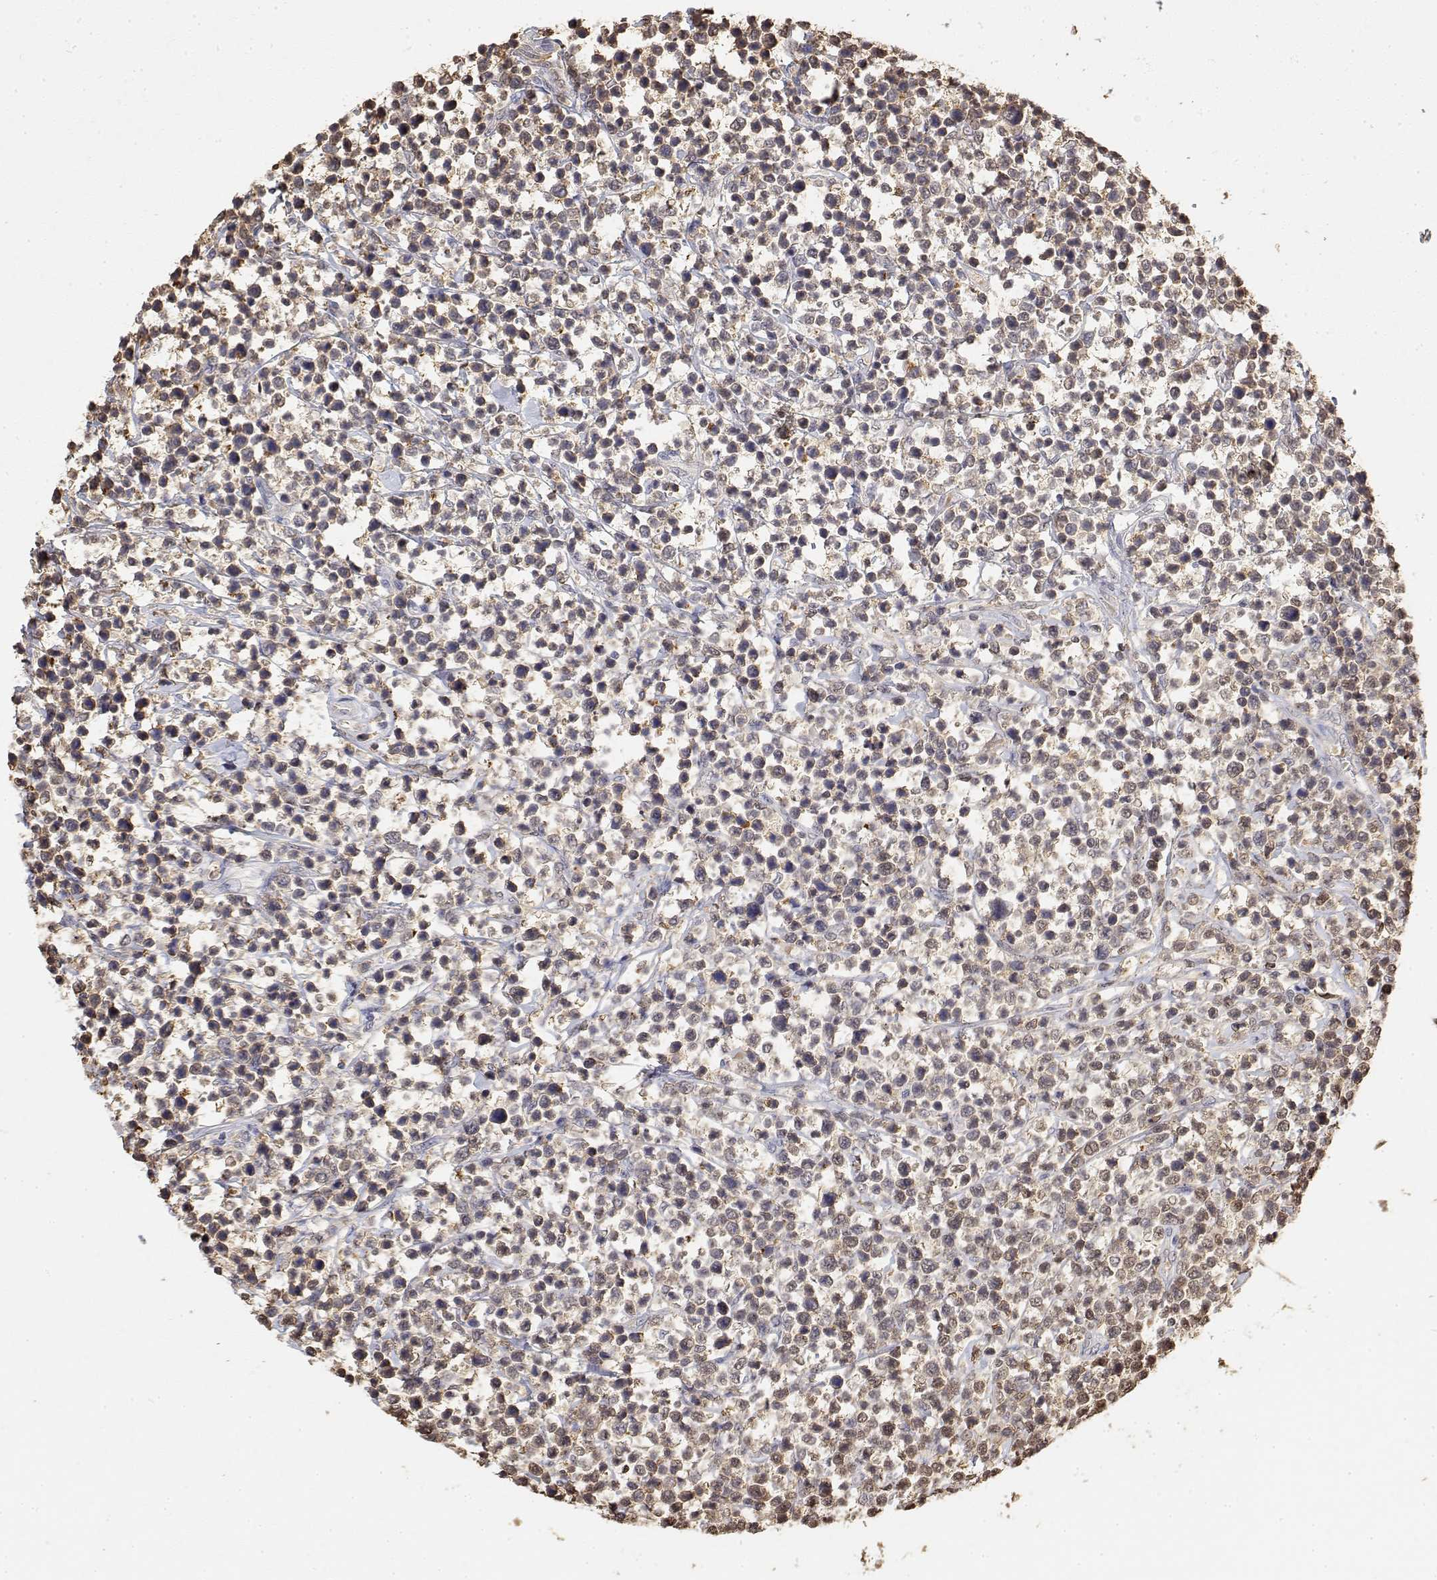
{"staining": {"intensity": "negative", "quantity": "none", "location": "none"}, "tissue": "lymphoma", "cell_type": "Tumor cells", "image_type": "cancer", "snomed": [{"axis": "morphology", "description": "Malignant lymphoma, non-Hodgkin's type, High grade"}, {"axis": "topography", "description": "Soft tissue"}], "caption": "Immunohistochemical staining of lymphoma exhibits no significant staining in tumor cells.", "gene": "TPI1", "patient": {"sex": "female", "age": 56}}